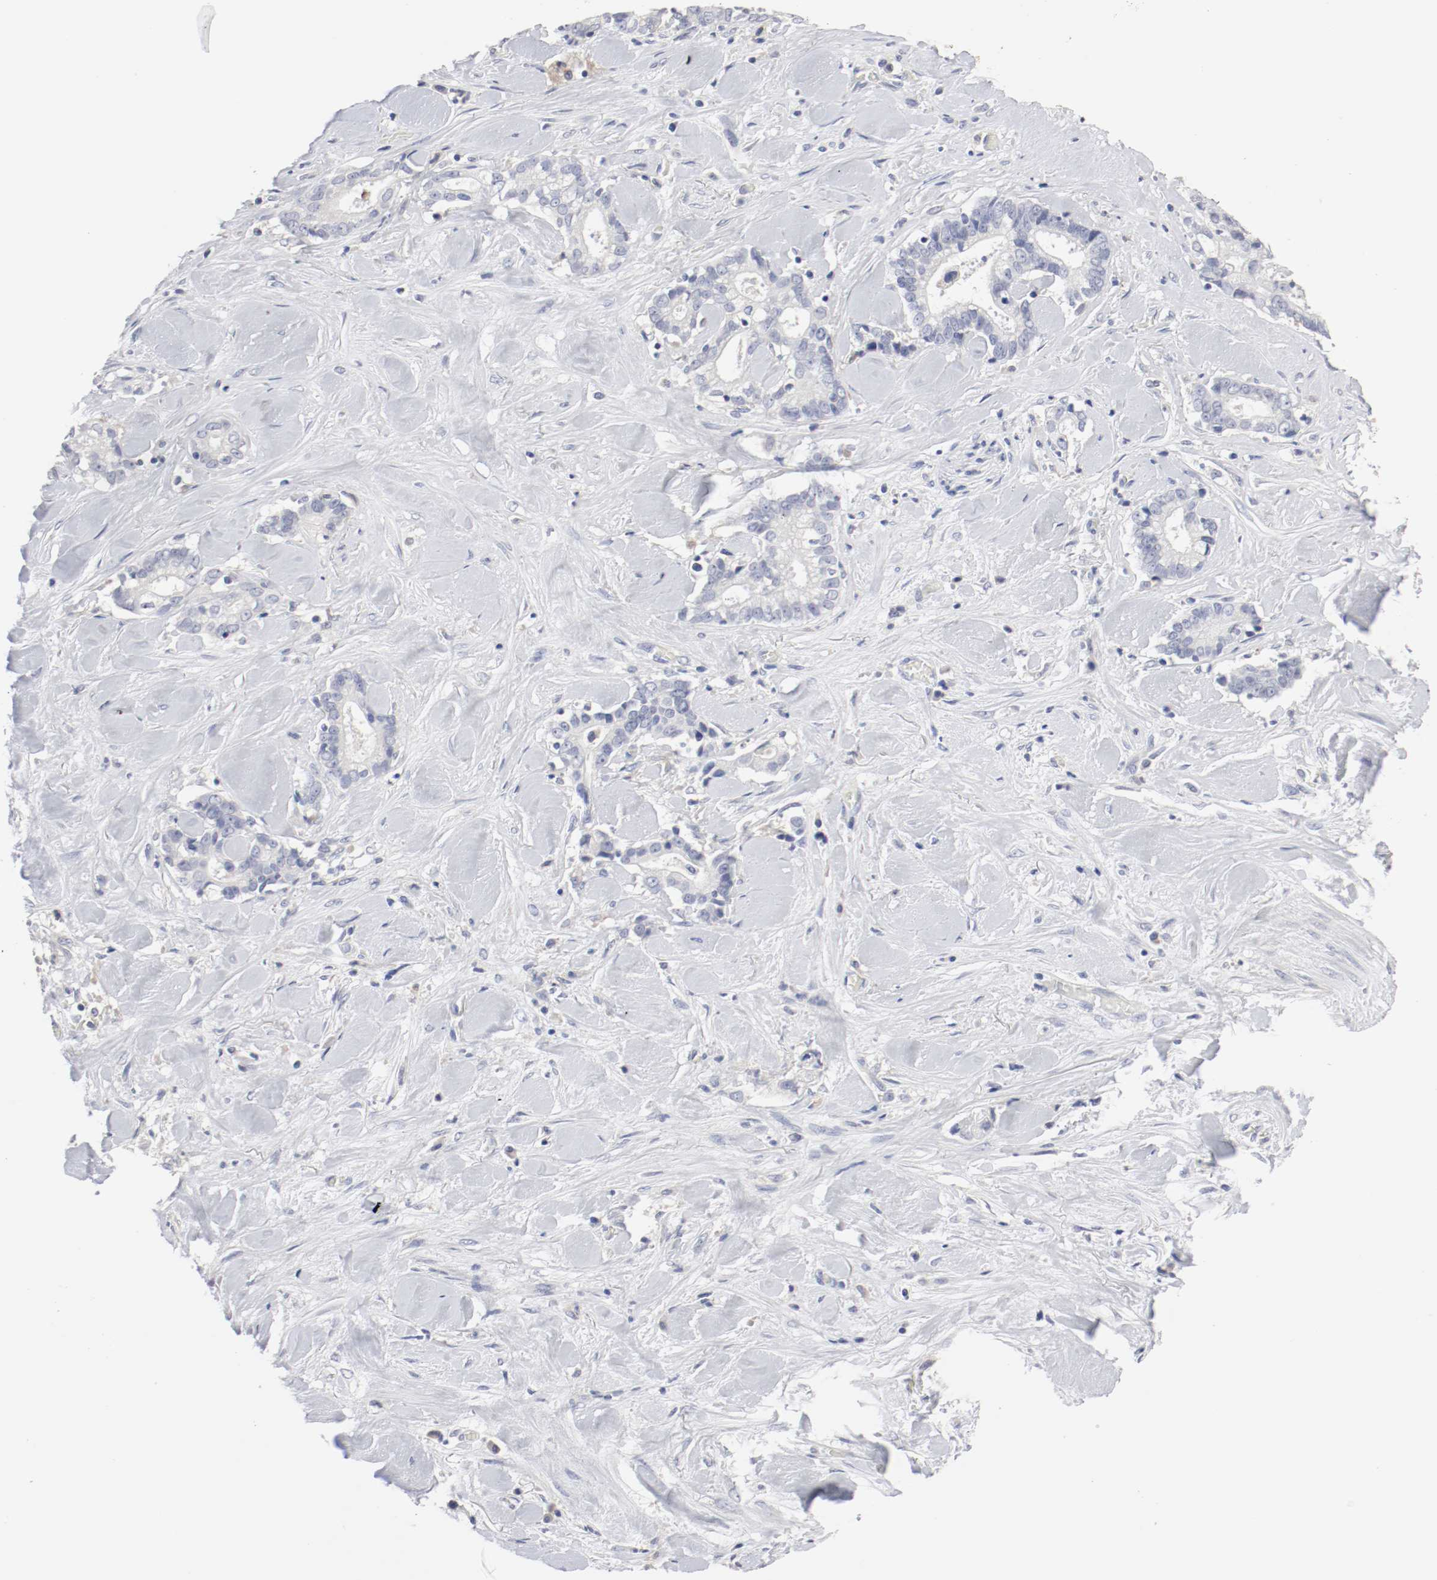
{"staining": {"intensity": "moderate", "quantity": "<25%", "location": "cytoplasmic/membranous"}, "tissue": "liver cancer", "cell_type": "Tumor cells", "image_type": "cancer", "snomed": [{"axis": "morphology", "description": "Cholangiocarcinoma"}, {"axis": "topography", "description": "Liver"}], "caption": "Immunohistochemical staining of human liver cancer reveals low levels of moderate cytoplasmic/membranous protein positivity in approximately <25% of tumor cells.", "gene": "ITGAX", "patient": {"sex": "male", "age": 57}}